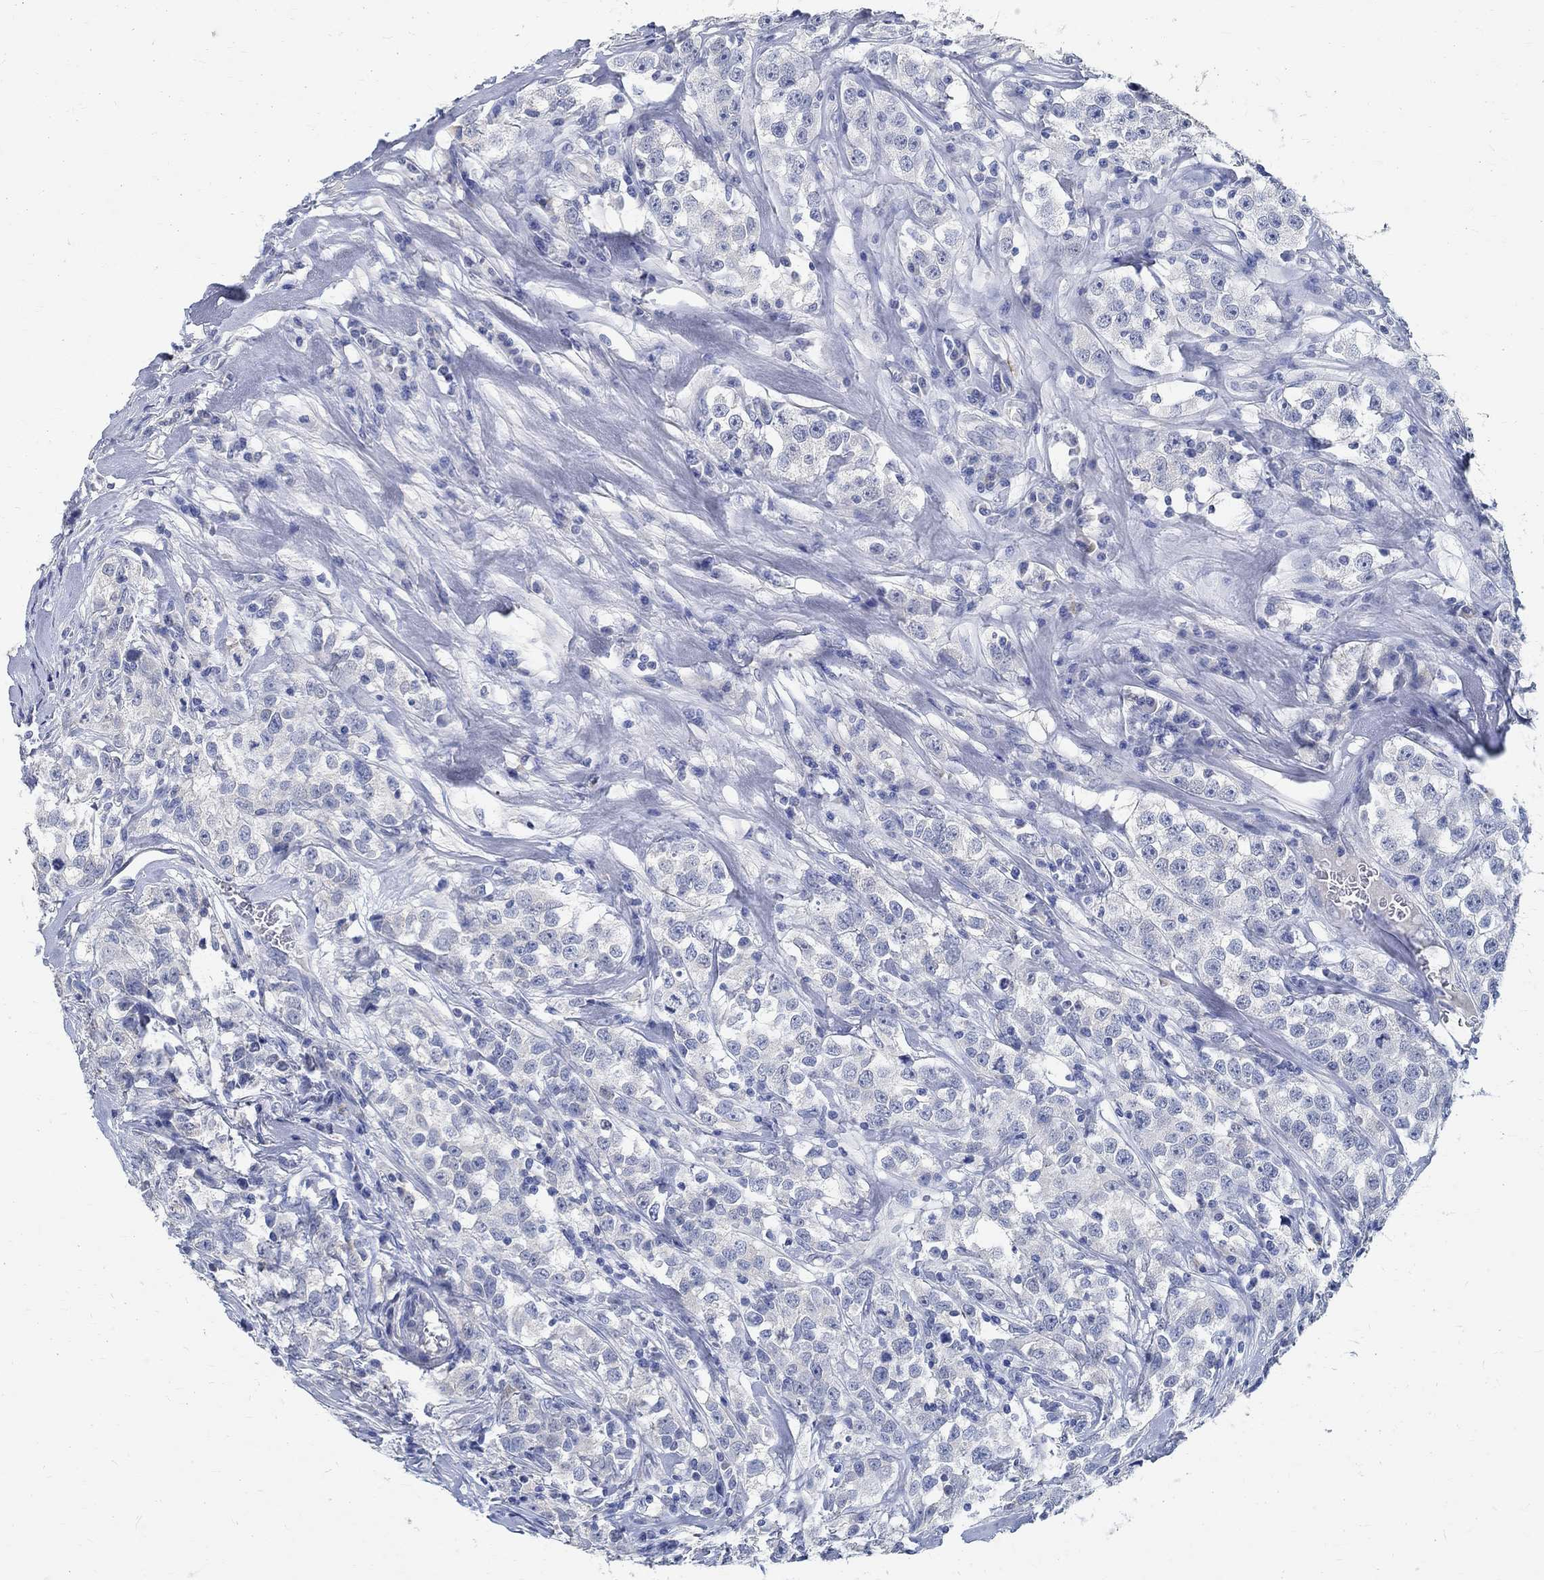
{"staining": {"intensity": "negative", "quantity": "none", "location": "none"}, "tissue": "testis cancer", "cell_type": "Tumor cells", "image_type": "cancer", "snomed": [{"axis": "morphology", "description": "Seminoma, NOS"}, {"axis": "topography", "description": "Testis"}], "caption": "Tumor cells show no significant positivity in testis seminoma.", "gene": "PRX", "patient": {"sex": "male", "age": 59}}